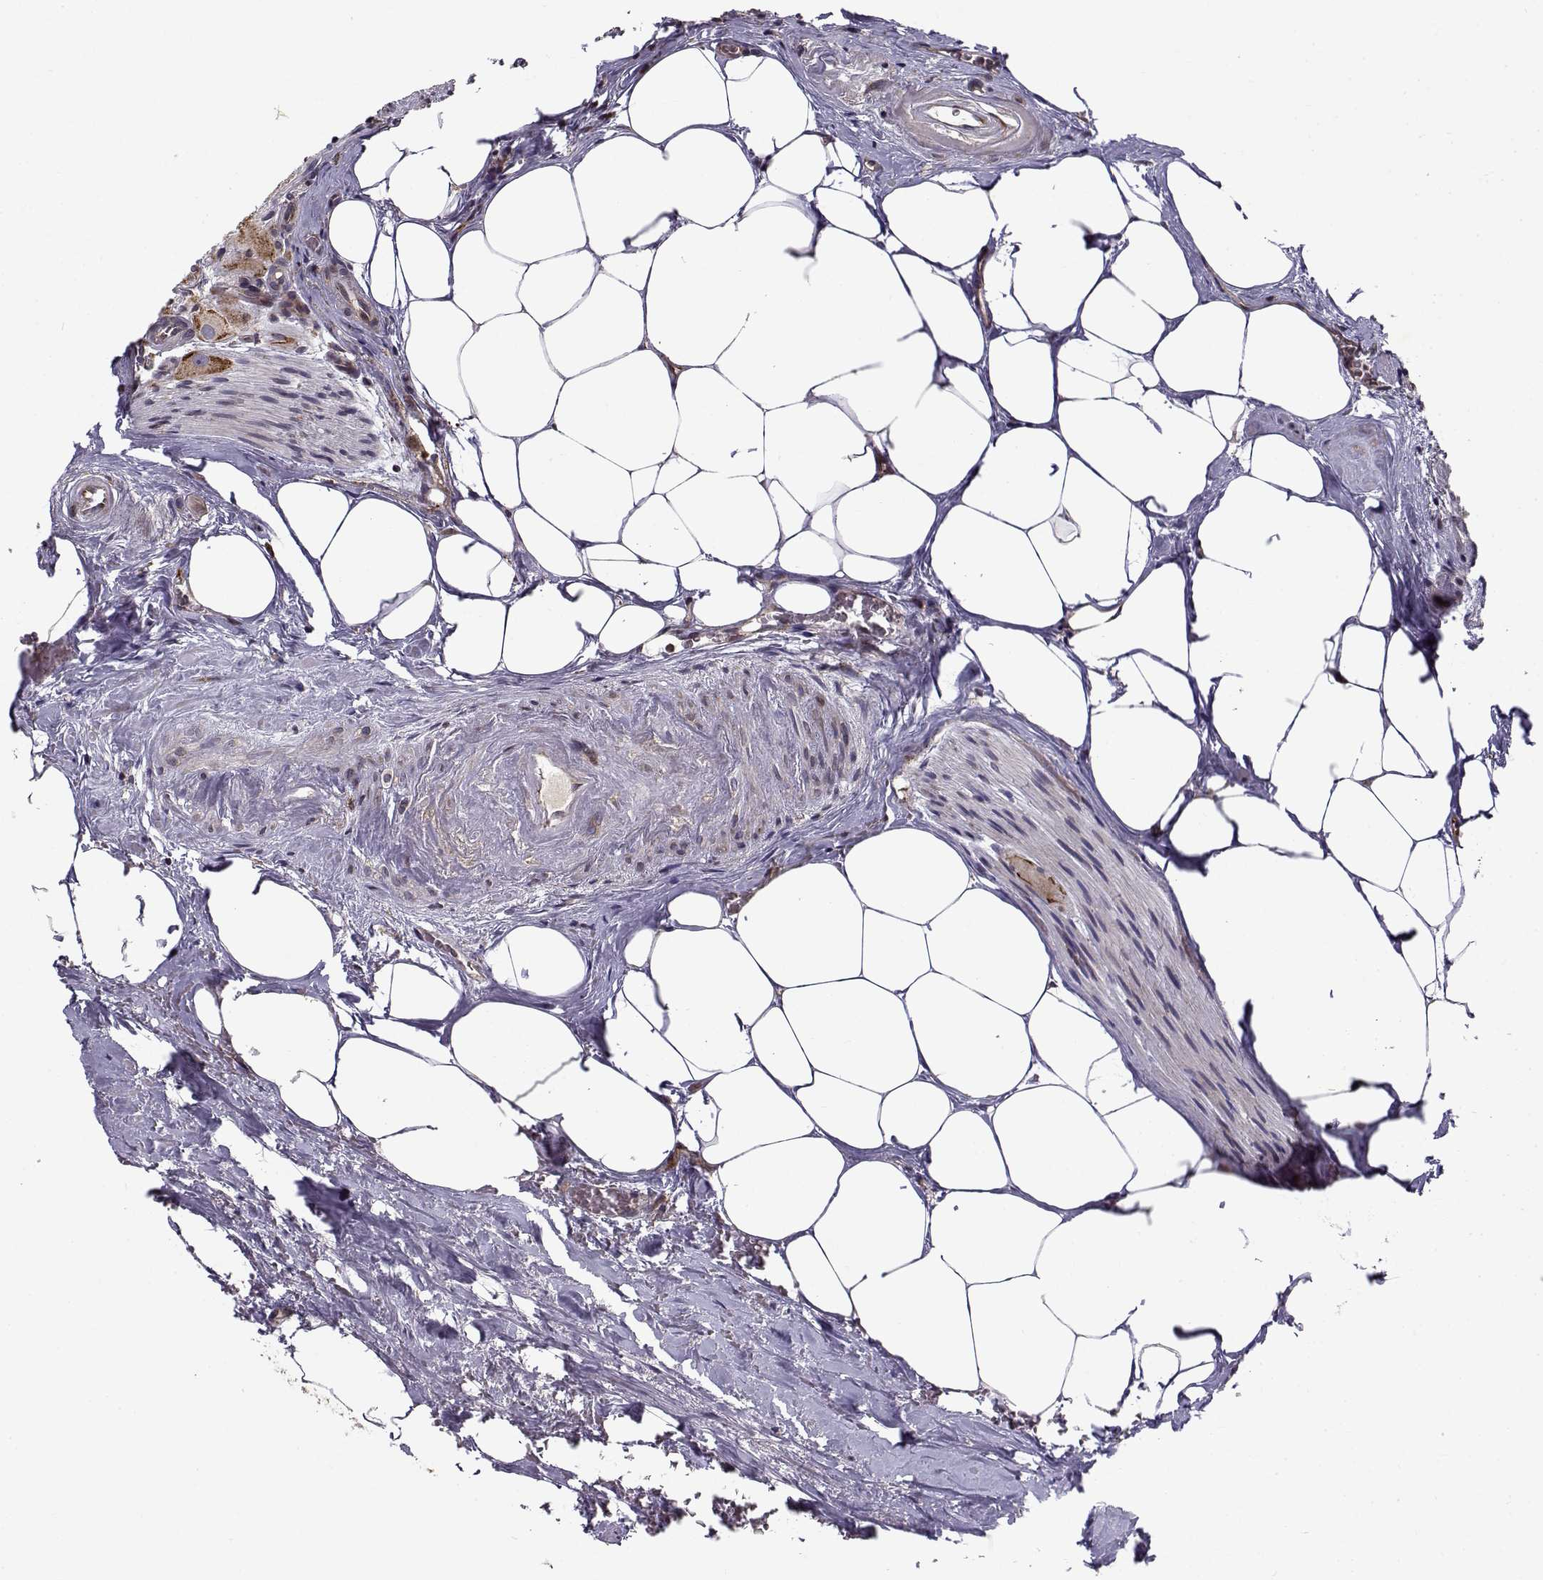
{"staining": {"intensity": "strong", "quantity": ">75%", "location": "cytoplasmic/membranous"}, "tissue": "prostate cancer", "cell_type": "Tumor cells", "image_type": "cancer", "snomed": [{"axis": "morphology", "description": "Adenocarcinoma, NOS"}, {"axis": "morphology", "description": "Adenocarcinoma, High grade"}, {"axis": "topography", "description": "Prostate"}], "caption": "Human prostate cancer (adenocarcinoma) stained with a brown dye exhibits strong cytoplasmic/membranous positive staining in about >75% of tumor cells.", "gene": "RPL31", "patient": {"sex": "male", "age": 64}}